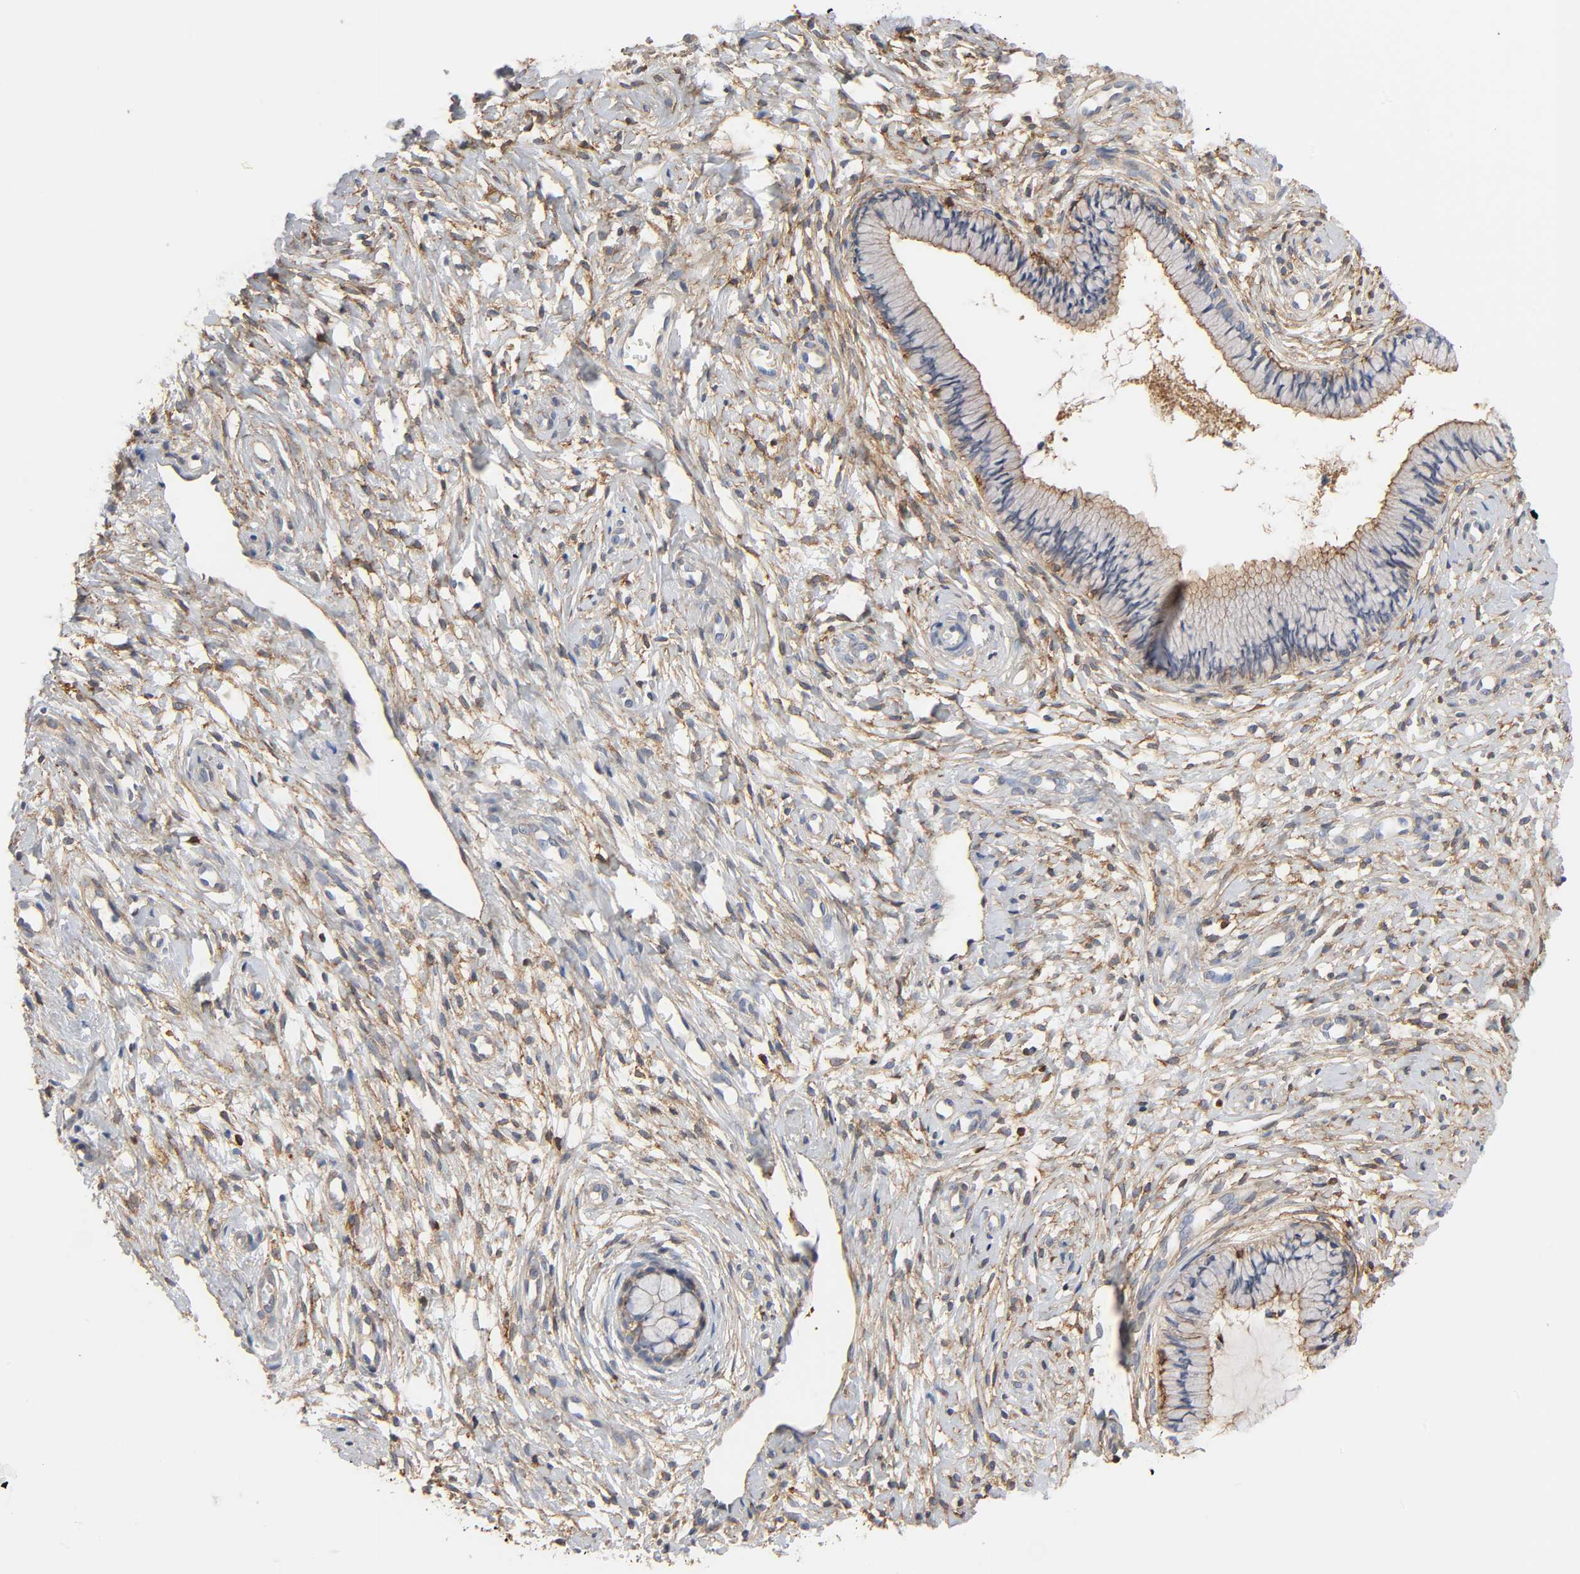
{"staining": {"intensity": "moderate", "quantity": ">75%", "location": "cytoplasmic/membranous"}, "tissue": "cervix", "cell_type": "Glandular cells", "image_type": "normal", "snomed": [{"axis": "morphology", "description": "Normal tissue, NOS"}, {"axis": "topography", "description": "Cervix"}], "caption": "Immunohistochemistry (IHC) histopathology image of benign cervix: human cervix stained using immunohistochemistry (IHC) exhibits medium levels of moderate protein expression localized specifically in the cytoplasmic/membranous of glandular cells, appearing as a cytoplasmic/membranous brown color.", "gene": "BIN1", "patient": {"sex": "female", "age": 46}}